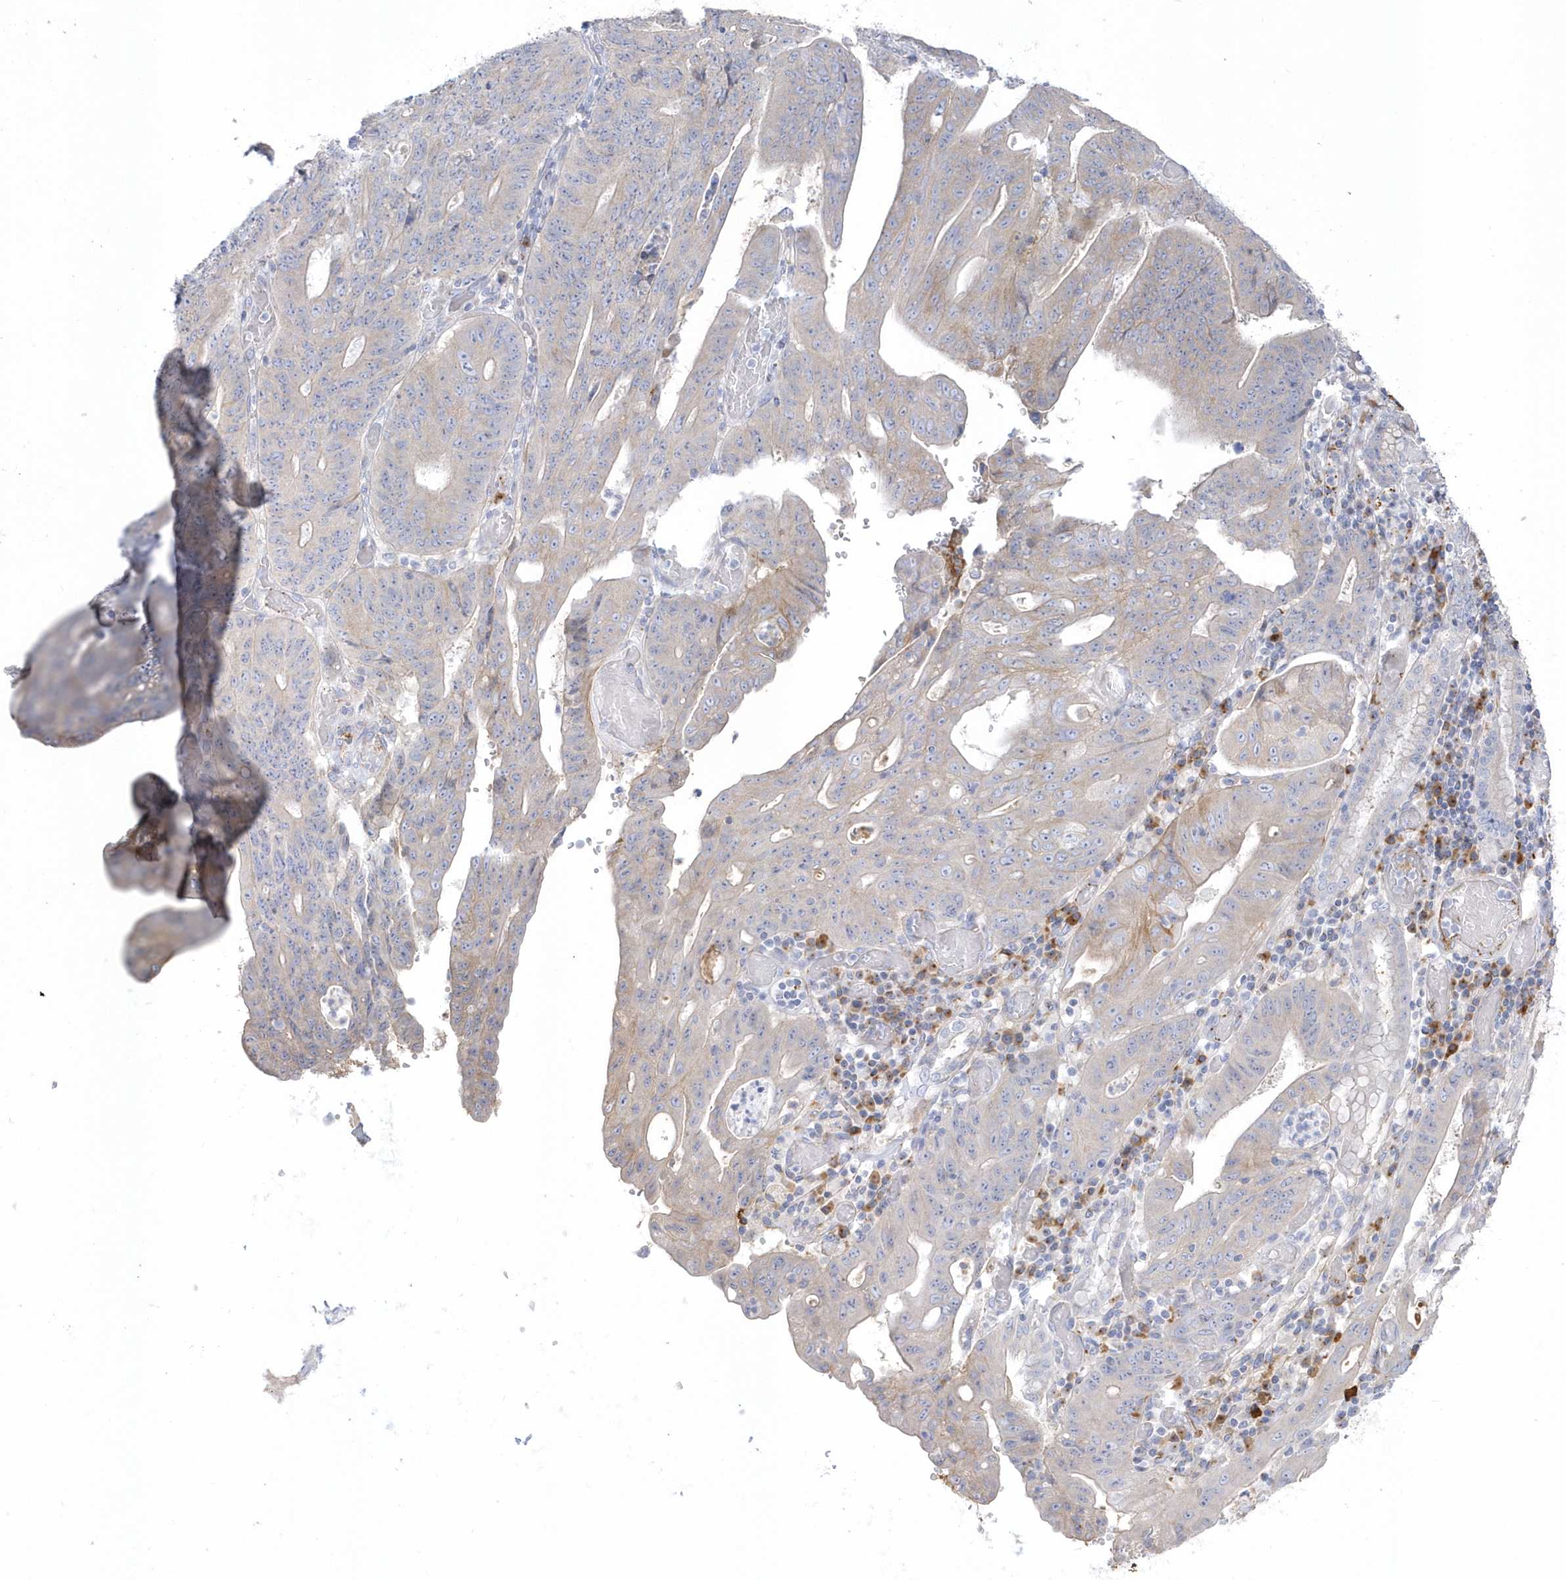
{"staining": {"intensity": "weak", "quantity": "<25%", "location": "cytoplasmic/membranous"}, "tissue": "stomach cancer", "cell_type": "Tumor cells", "image_type": "cancer", "snomed": [{"axis": "morphology", "description": "Adenocarcinoma, NOS"}, {"axis": "topography", "description": "Stomach"}], "caption": "This is a image of immunohistochemistry staining of stomach cancer (adenocarcinoma), which shows no staining in tumor cells.", "gene": "SEMA3D", "patient": {"sex": "female", "age": 73}}